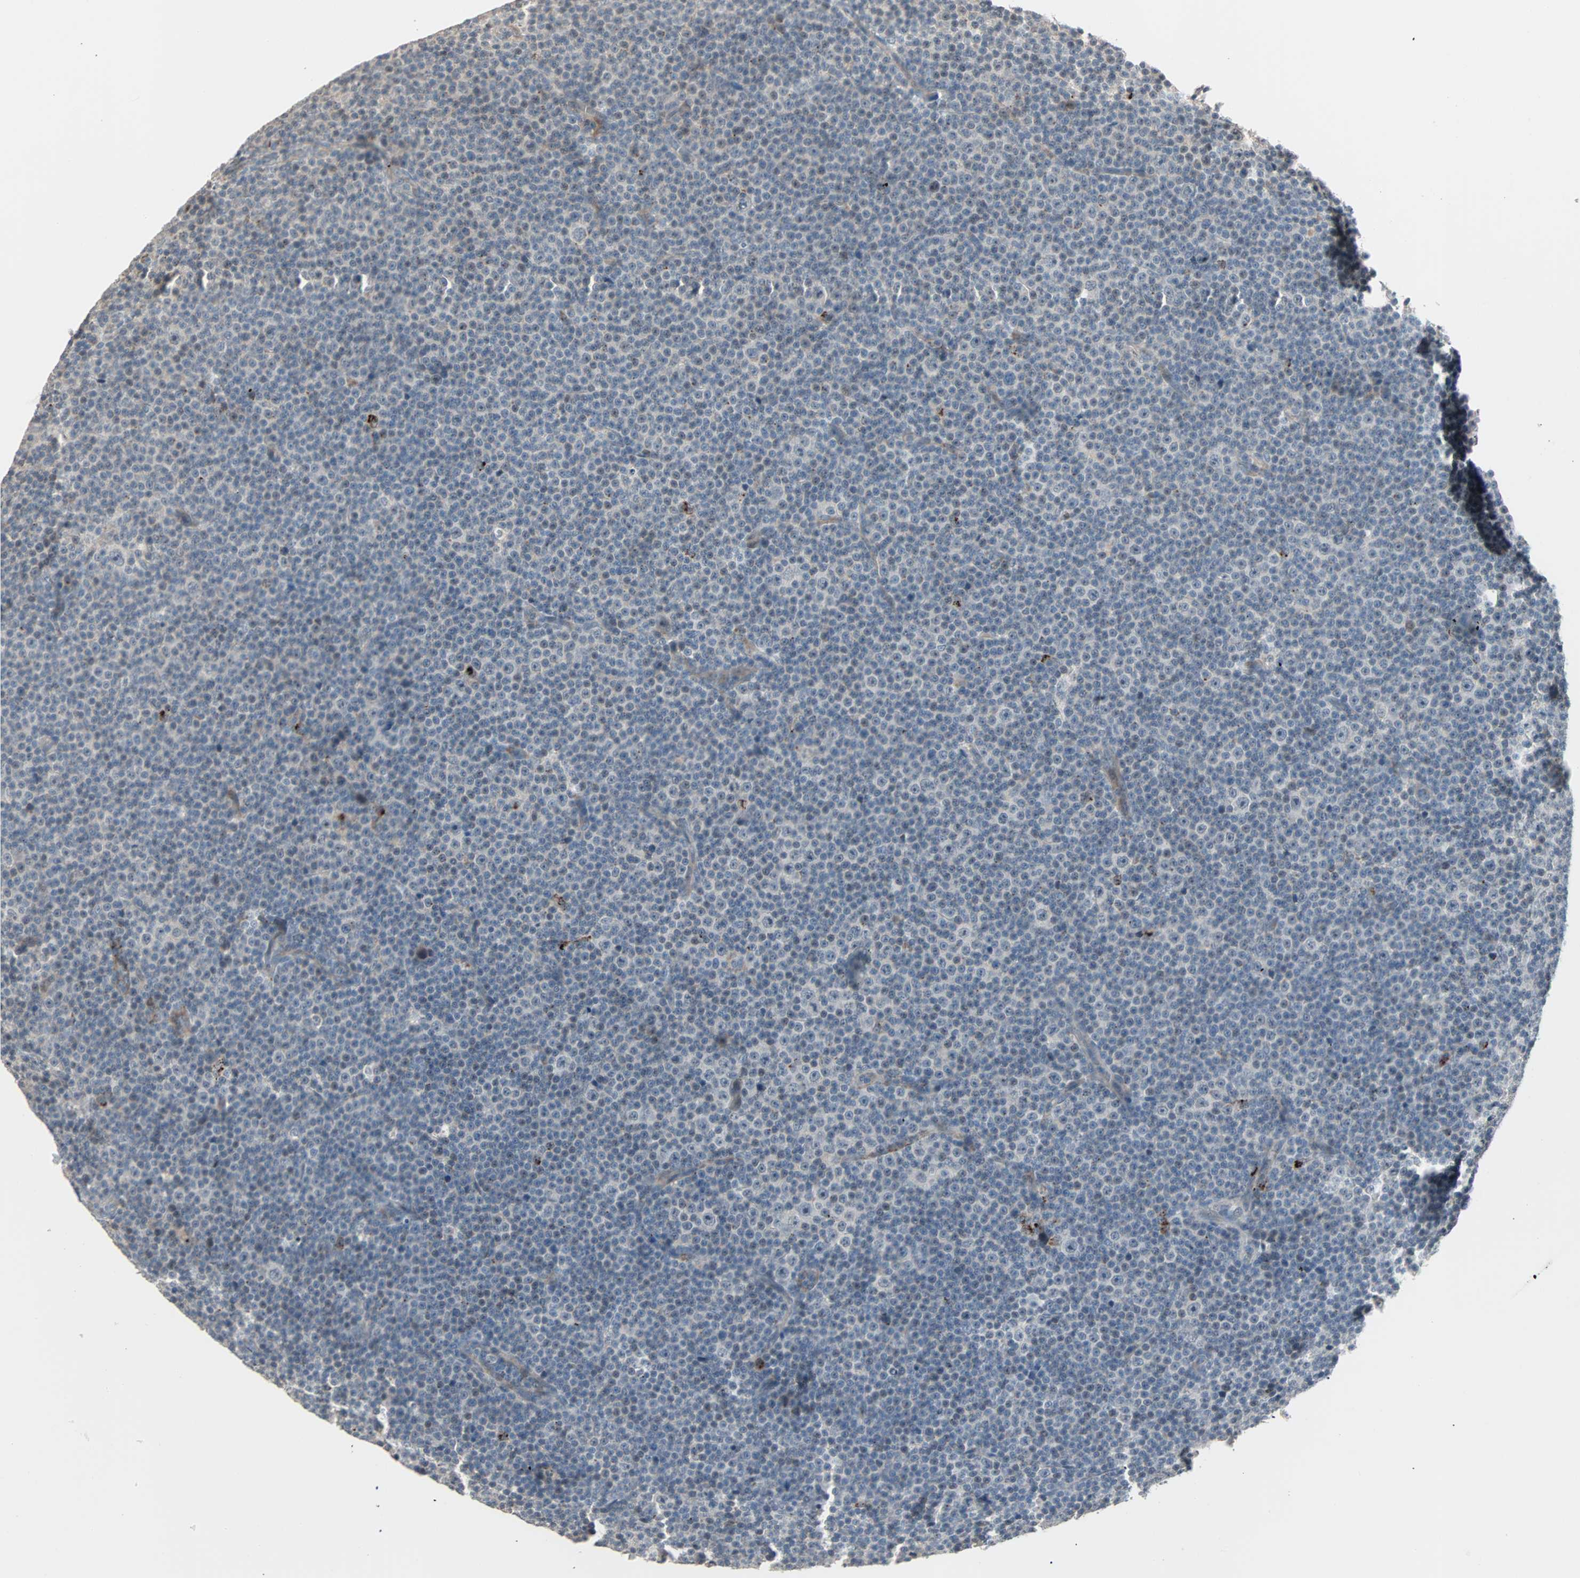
{"staining": {"intensity": "weak", "quantity": "25%-75%", "location": "cytoplasmic/membranous,nuclear"}, "tissue": "lymphoma", "cell_type": "Tumor cells", "image_type": "cancer", "snomed": [{"axis": "morphology", "description": "Malignant lymphoma, non-Hodgkin's type, Low grade"}, {"axis": "topography", "description": "Lymph node"}], "caption": "Brown immunohistochemical staining in low-grade malignant lymphoma, non-Hodgkin's type demonstrates weak cytoplasmic/membranous and nuclear positivity in approximately 25%-75% of tumor cells.", "gene": "KDM4A", "patient": {"sex": "female", "age": 67}}